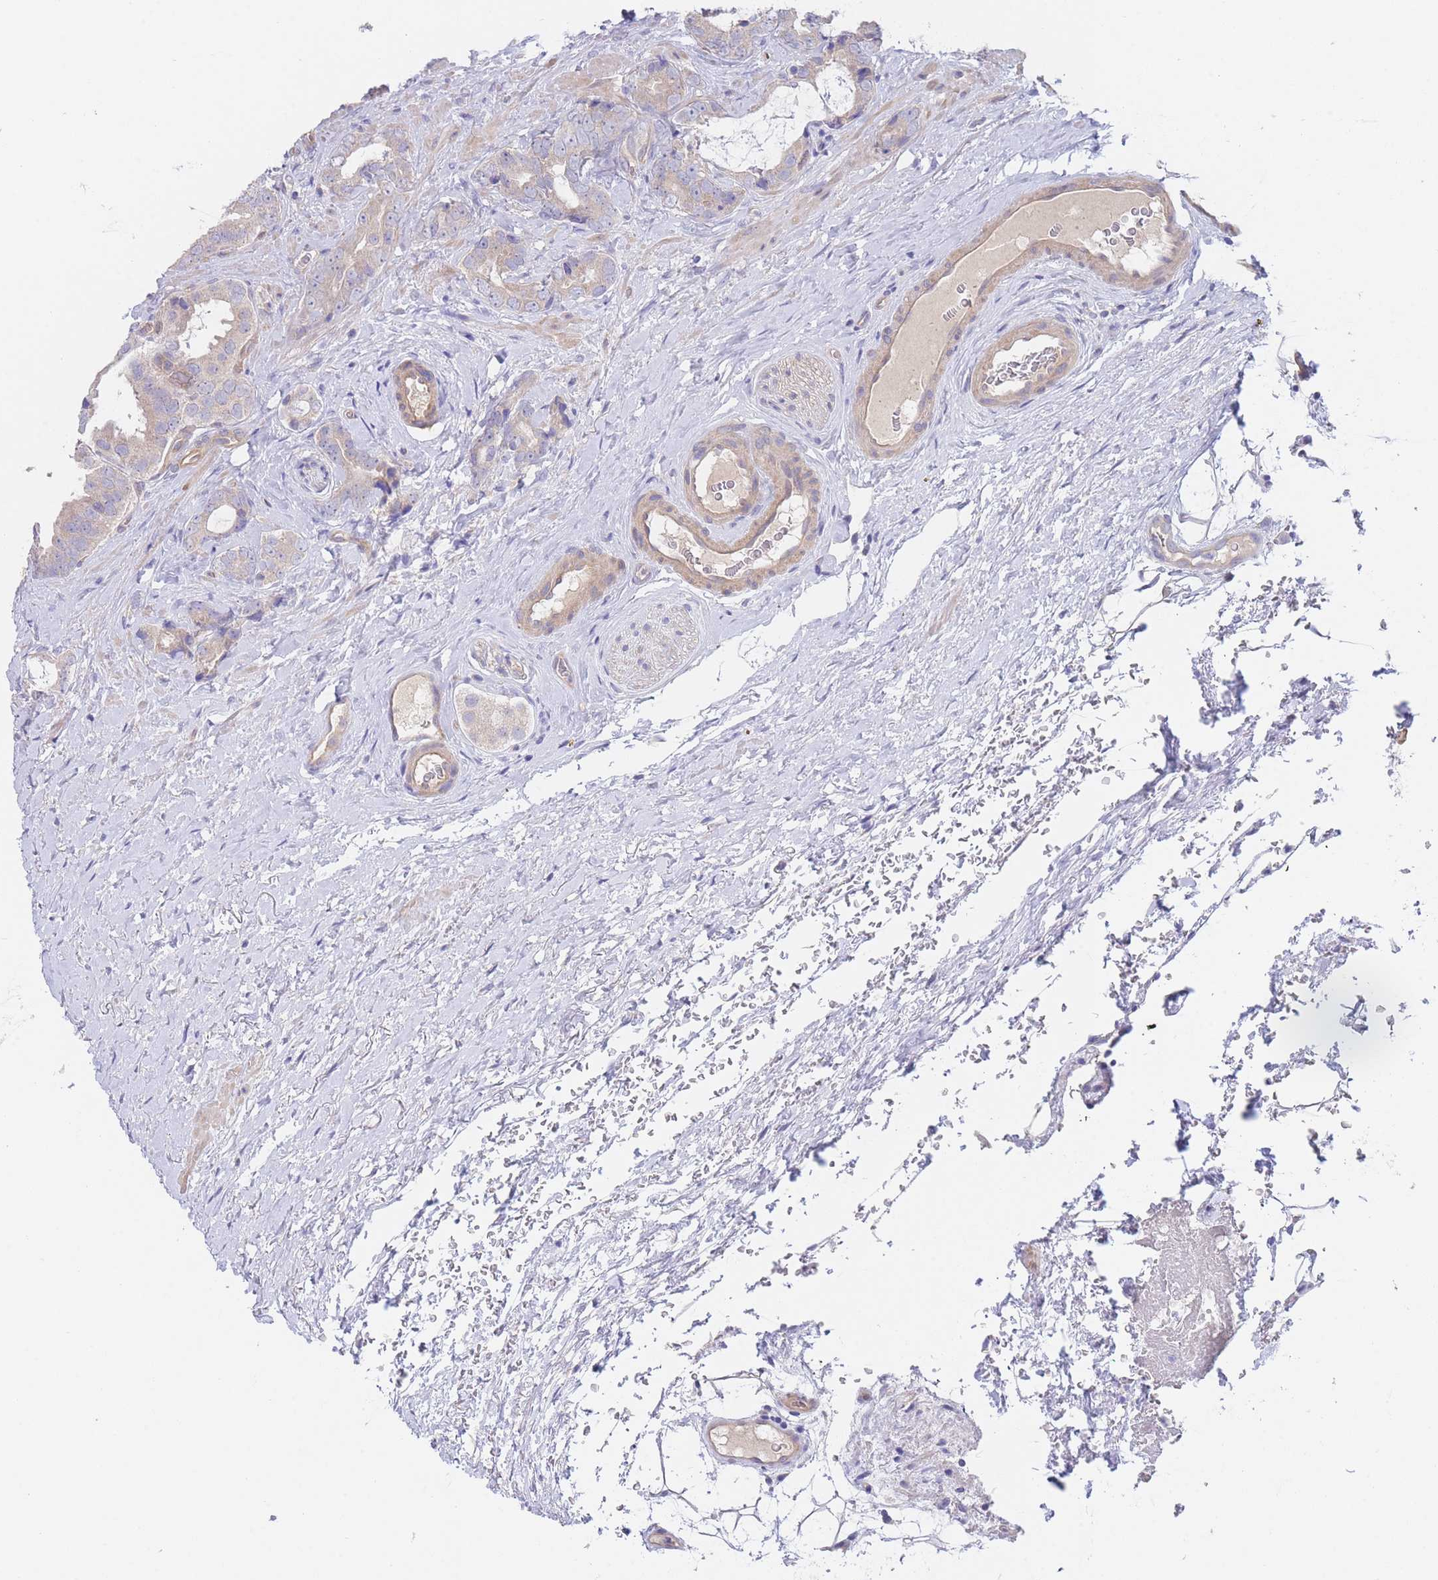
{"staining": {"intensity": "negative", "quantity": "none", "location": "none"}, "tissue": "prostate cancer", "cell_type": "Tumor cells", "image_type": "cancer", "snomed": [{"axis": "morphology", "description": "Adenocarcinoma, High grade"}, {"axis": "topography", "description": "Prostate"}], "caption": "The photomicrograph displays no significant expression in tumor cells of adenocarcinoma (high-grade) (prostate).", "gene": "ZNF281", "patient": {"sex": "male", "age": 71}}